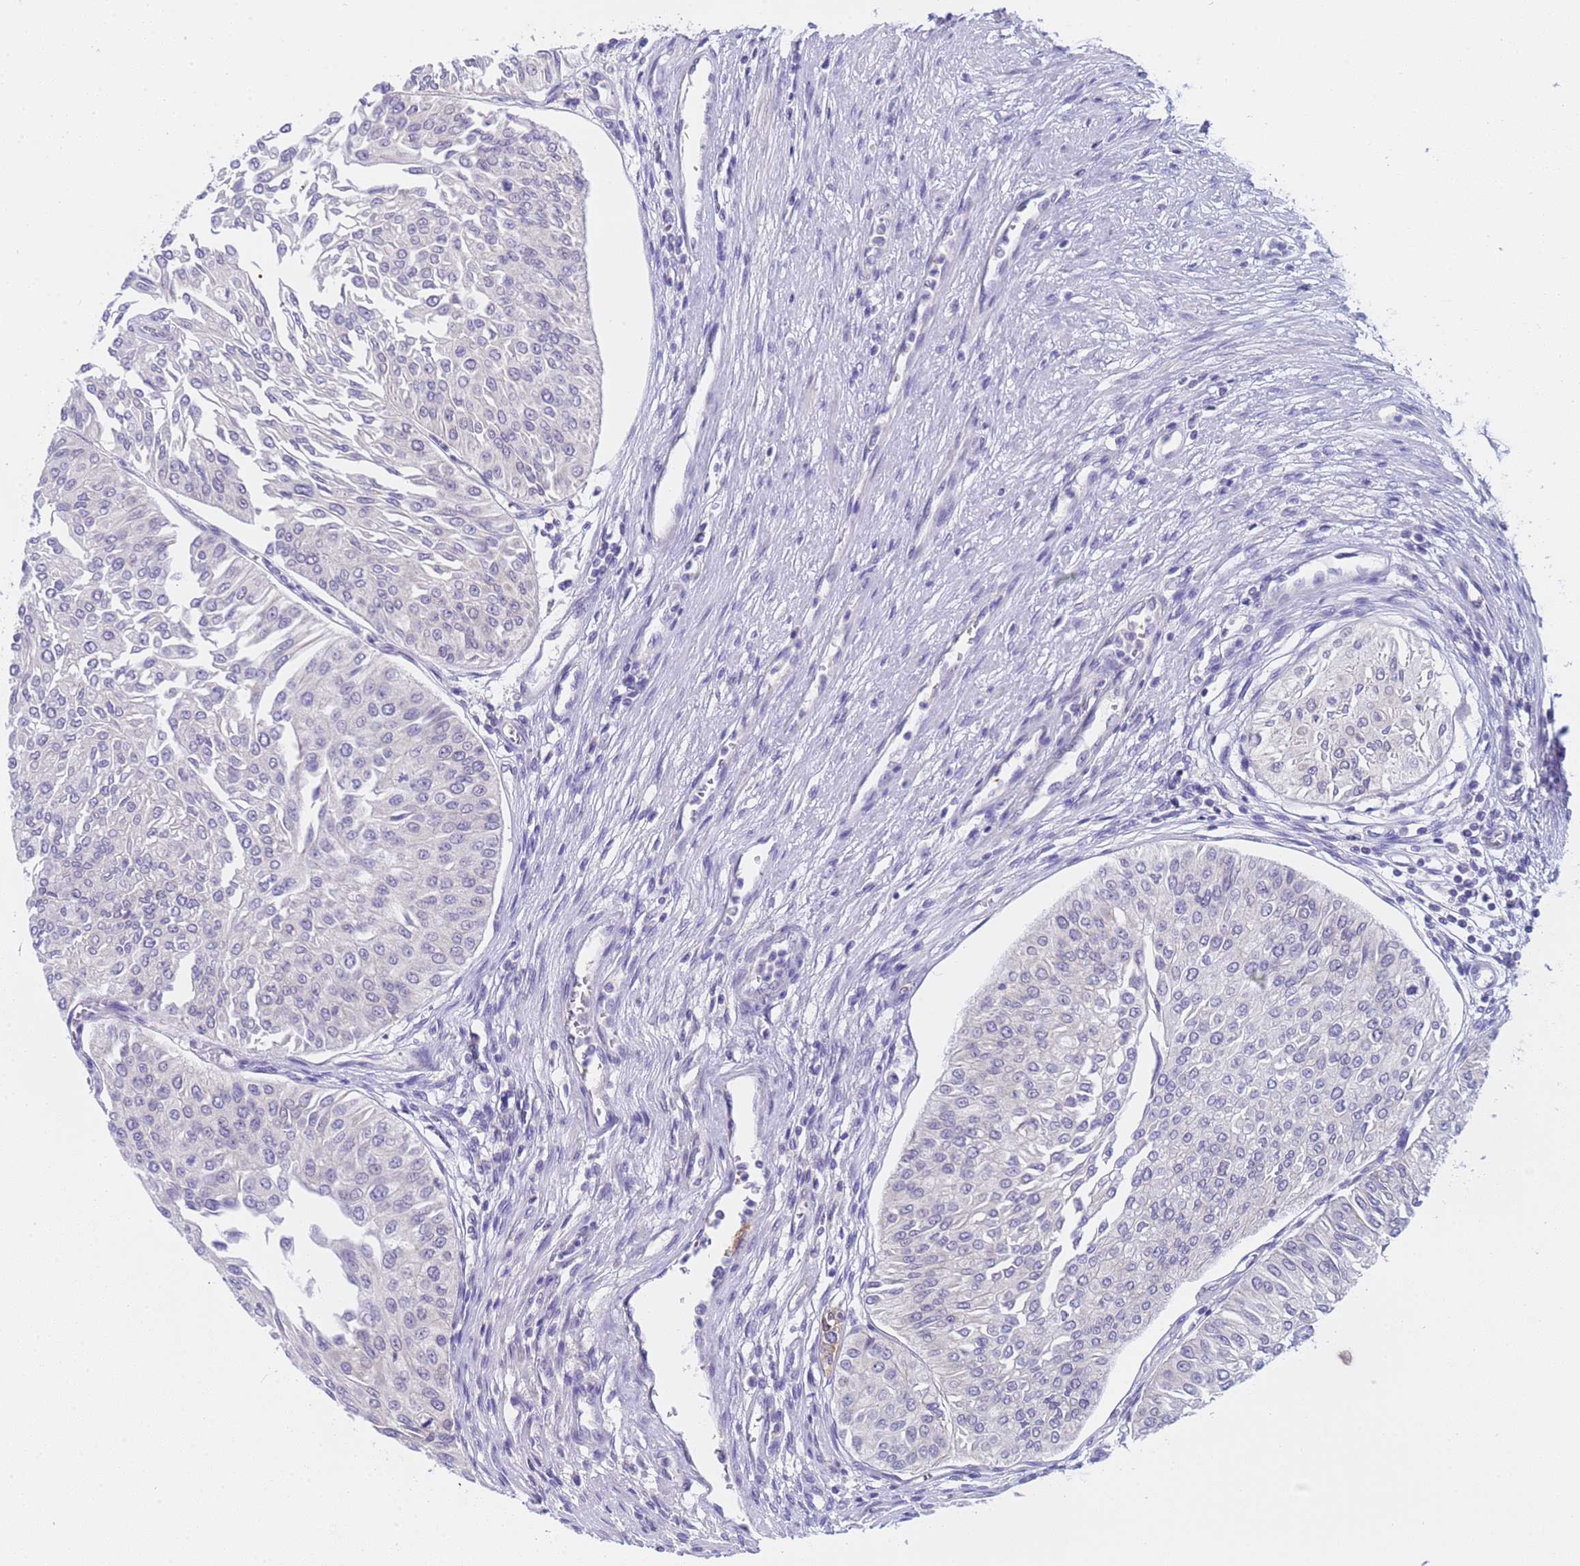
{"staining": {"intensity": "negative", "quantity": "none", "location": "none"}, "tissue": "urothelial cancer", "cell_type": "Tumor cells", "image_type": "cancer", "snomed": [{"axis": "morphology", "description": "Urothelial carcinoma, Low grade"}, {"axis": "topography", "description": "Urinary bladder"}], "caption": "Immunohistochemistry of low-grade urothelial carcinoma shows no expression in tumor cells.", "gene": "CAPN7", "patient": {"sex": "male", "age": 67}}